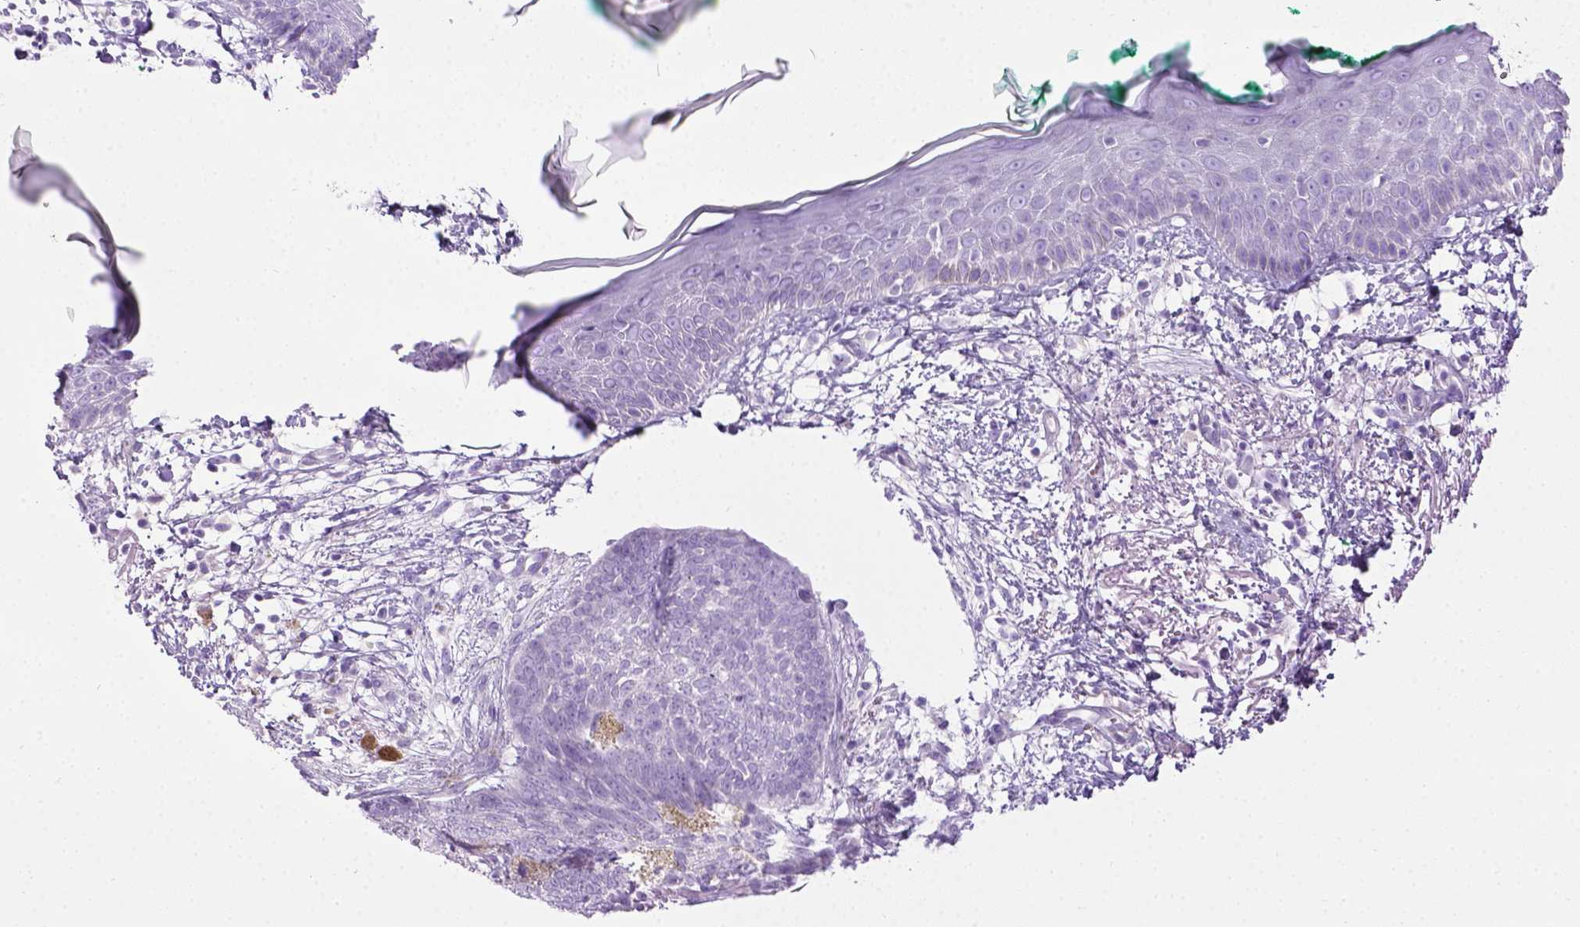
{"staining": {"intensity": "negative", "quantity": "none", "location": "none"}, "tissue": "skin cancer", "cell_type": "Tumor cells", "image_type": "cancer", "snomed": [{"axis": "morphology", "description": "Normal tissue, NOS"}, {"axis": "morphology", "description": "Basal cell carcinoma"}, {"axis": "topography", "description": "Skin"}], "caption": "Immunohistochemical staining of skin cancer (basal cell carcinoma) shows no significant staining in tumor cells. The staining is performed using DAB (3,3'-diaminobenzidine) brown chromogen with nuclei counter-stained in using hematoxylin.", "gene": "LELP1", "patient": {"sex": "male", "age": 84}}